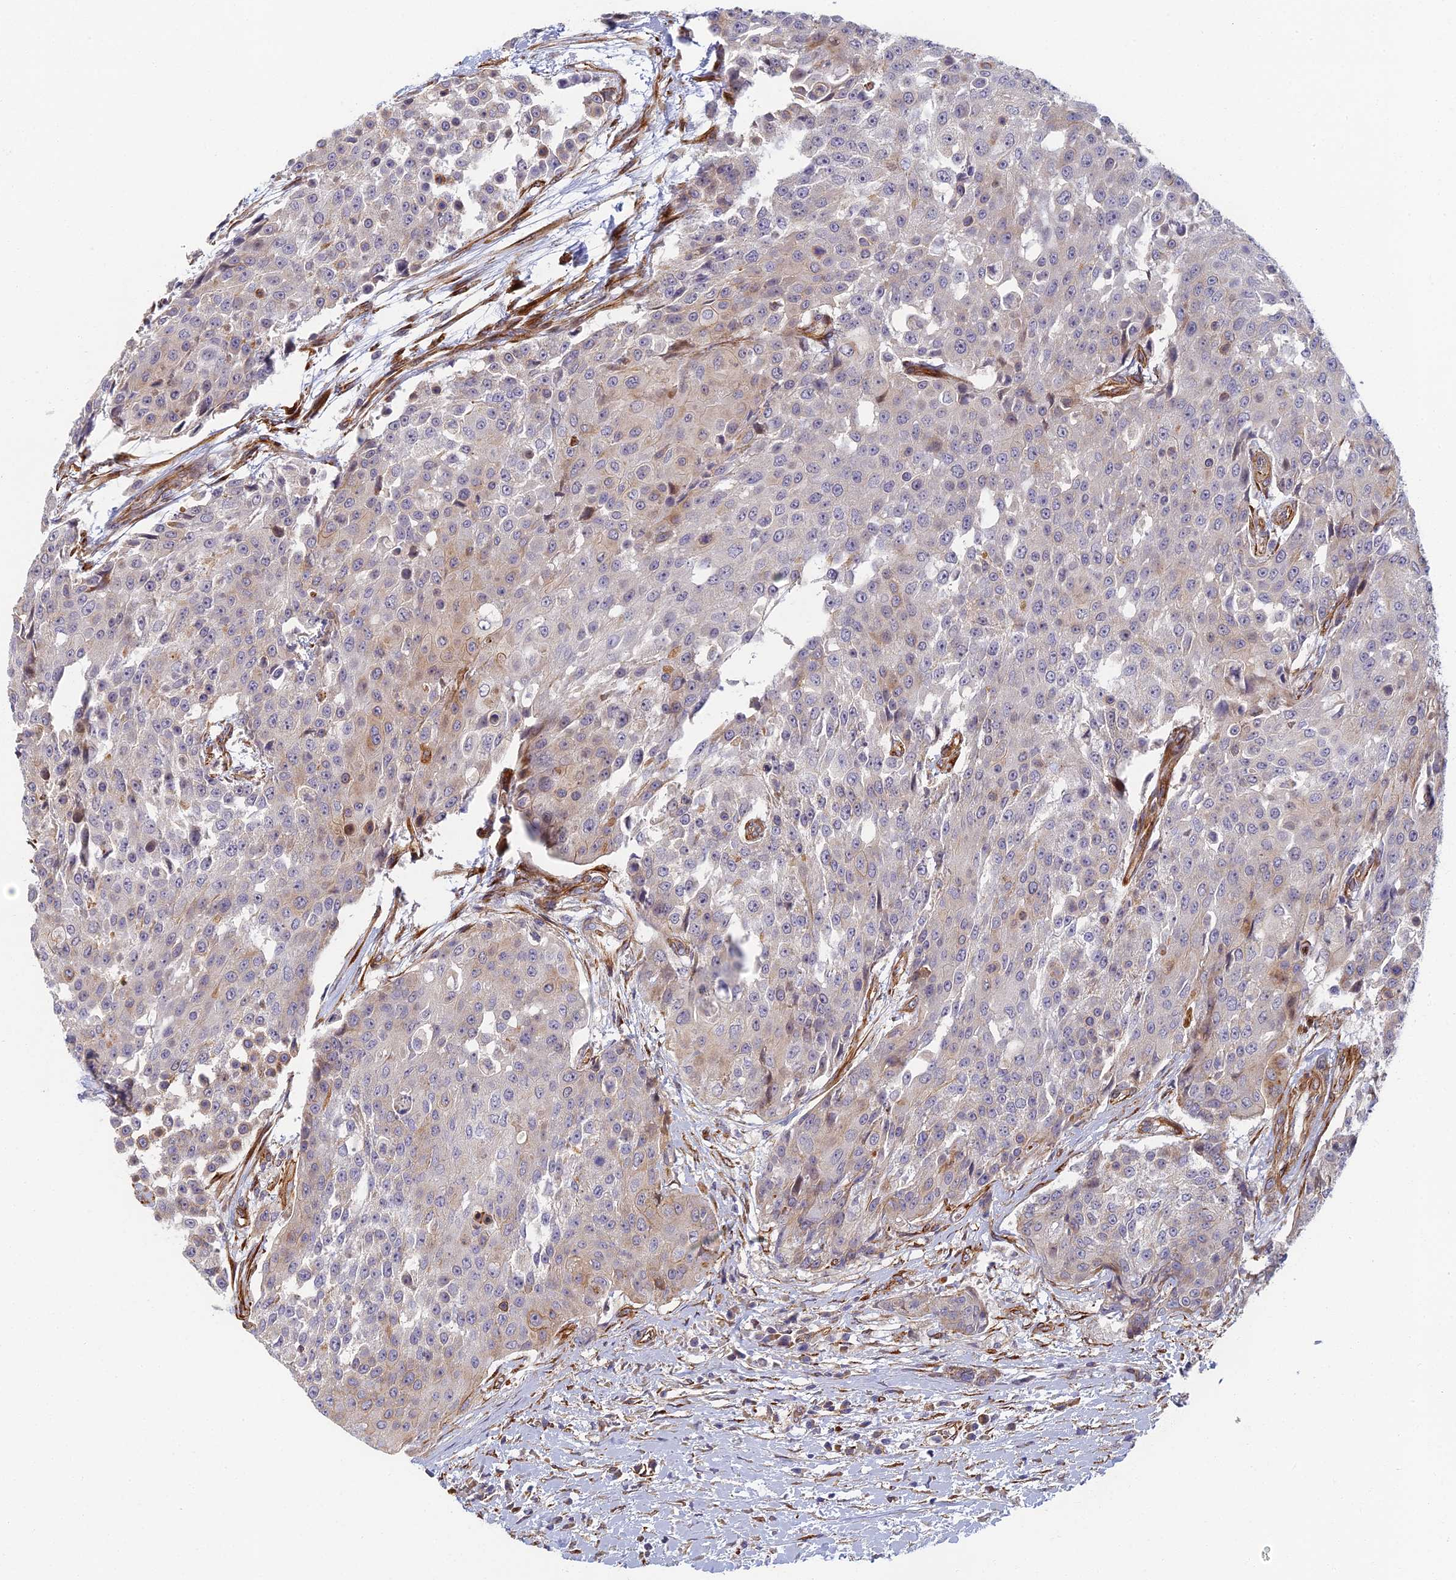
{"staining": {"intensity": "negative", "quantity": "none", "location": "none"}, "tissue": "urothelial cancer", "cell_type": "Tumor cells", "image_type": "cancer", "snomed": [{"axis": "morphology", "description": "Urothelial carcinoma, High grade"}, {"axis": "topography", "description": "Urinary bladder"}], "caption": "A histopathology image of human urothelial carcinoma (high-grade) is negative for staining in tumor cells.", "gene": "ABCB10", "patient": {"sex": "female", "age": 63}}